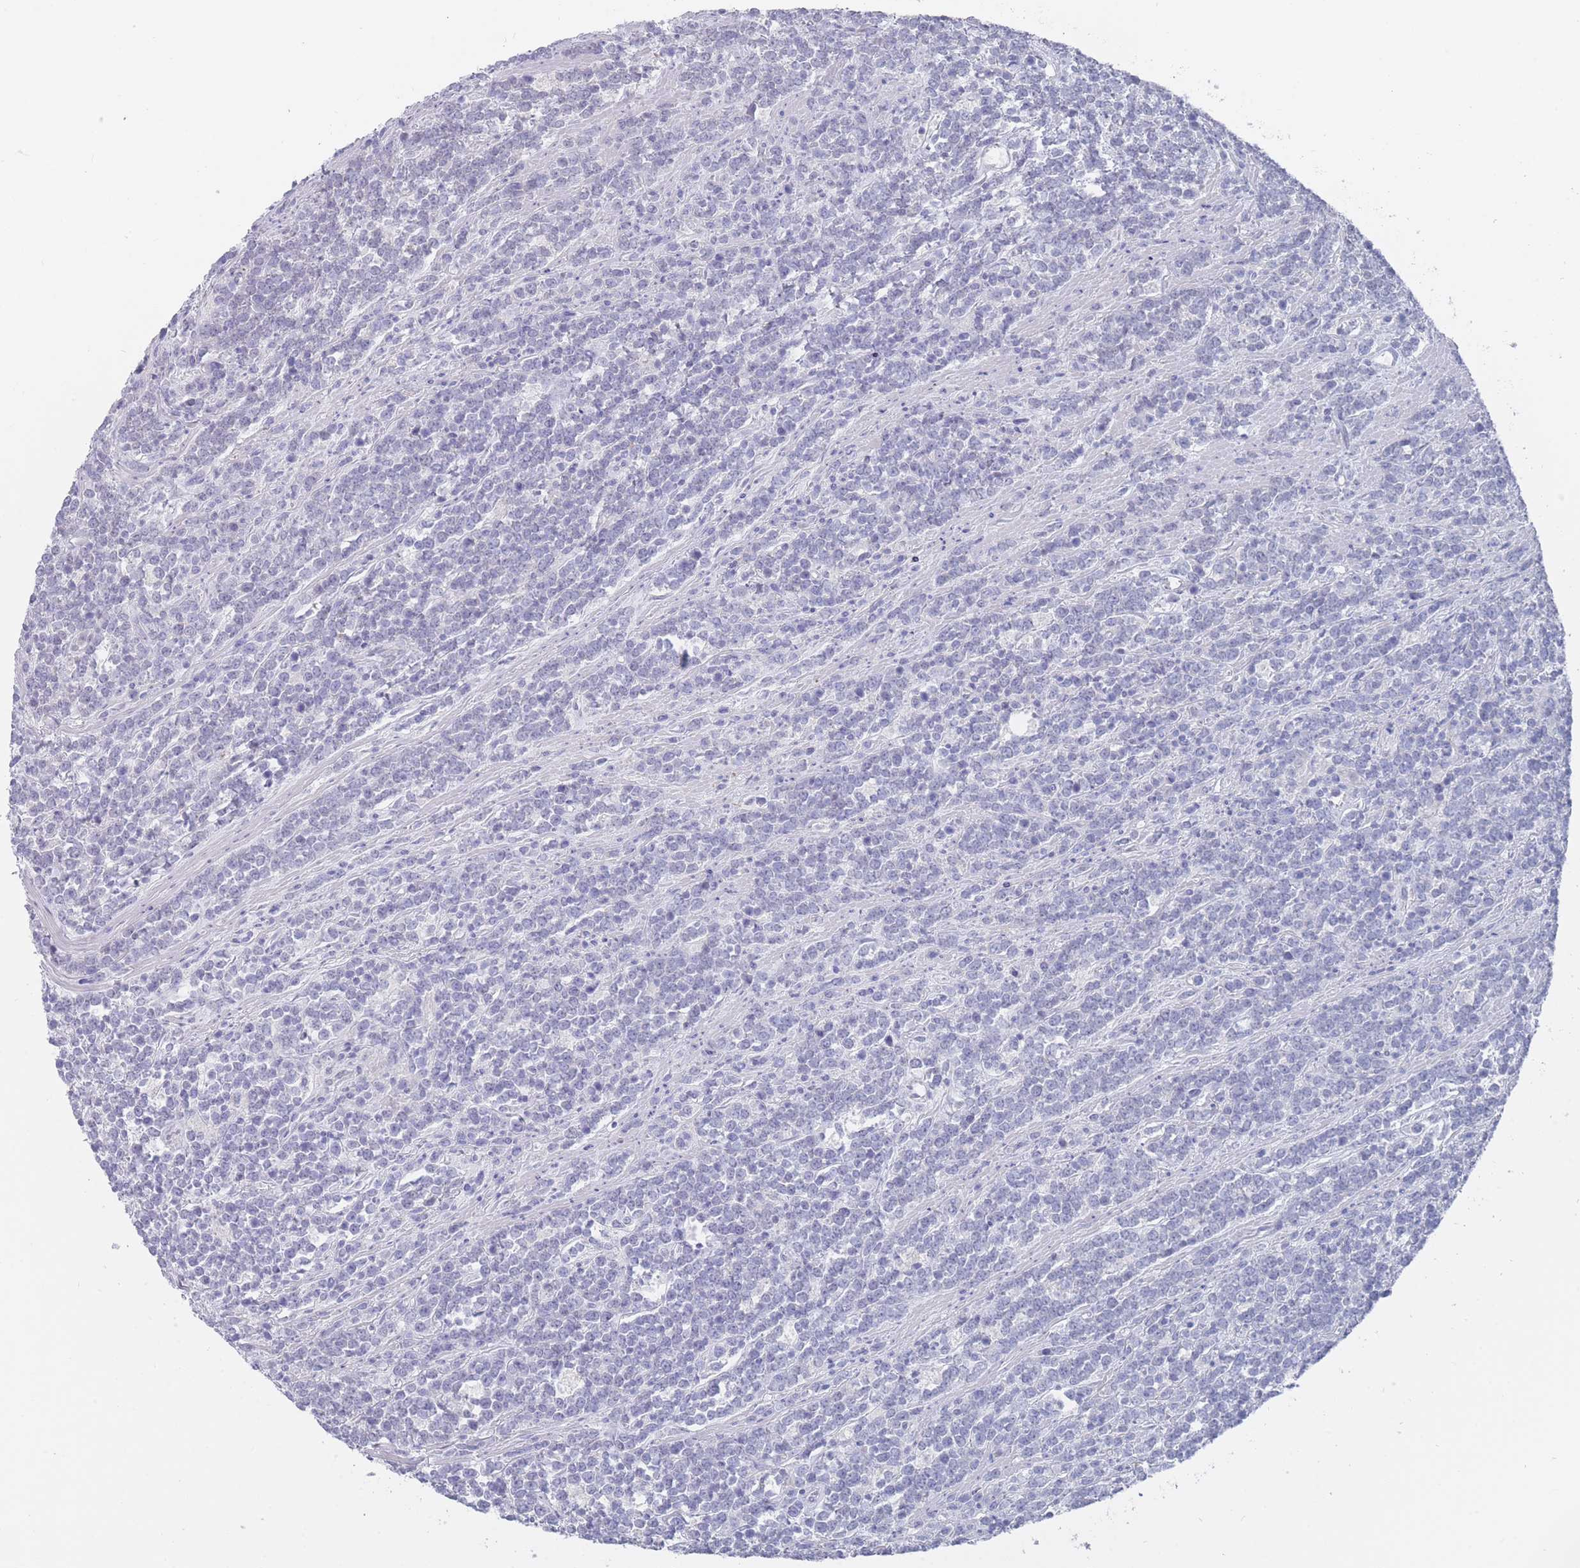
{"staining": {"intensity": "negative", "quantity": "none", "location": "none"}, "tissue": "lymphoma", "cell_type": "Tumor cells", "image_type": "cancer", "snomed": [{"axis": "morphology", "description": "Malignant lymphoma, non-Hodgkin's type, High grade"}, {"axis": "topography", "description": "Small intestine"}, {"axis": "topography", "description": "Colon"}], "caption": "This is an IHC photomicrograph of human malignant lymphoma, non-Hodgkin's type (high-grade). There is no staining in tumor cells.", "gene": "CYP51A1", "patient": {"sex": "male", "age": 8}}